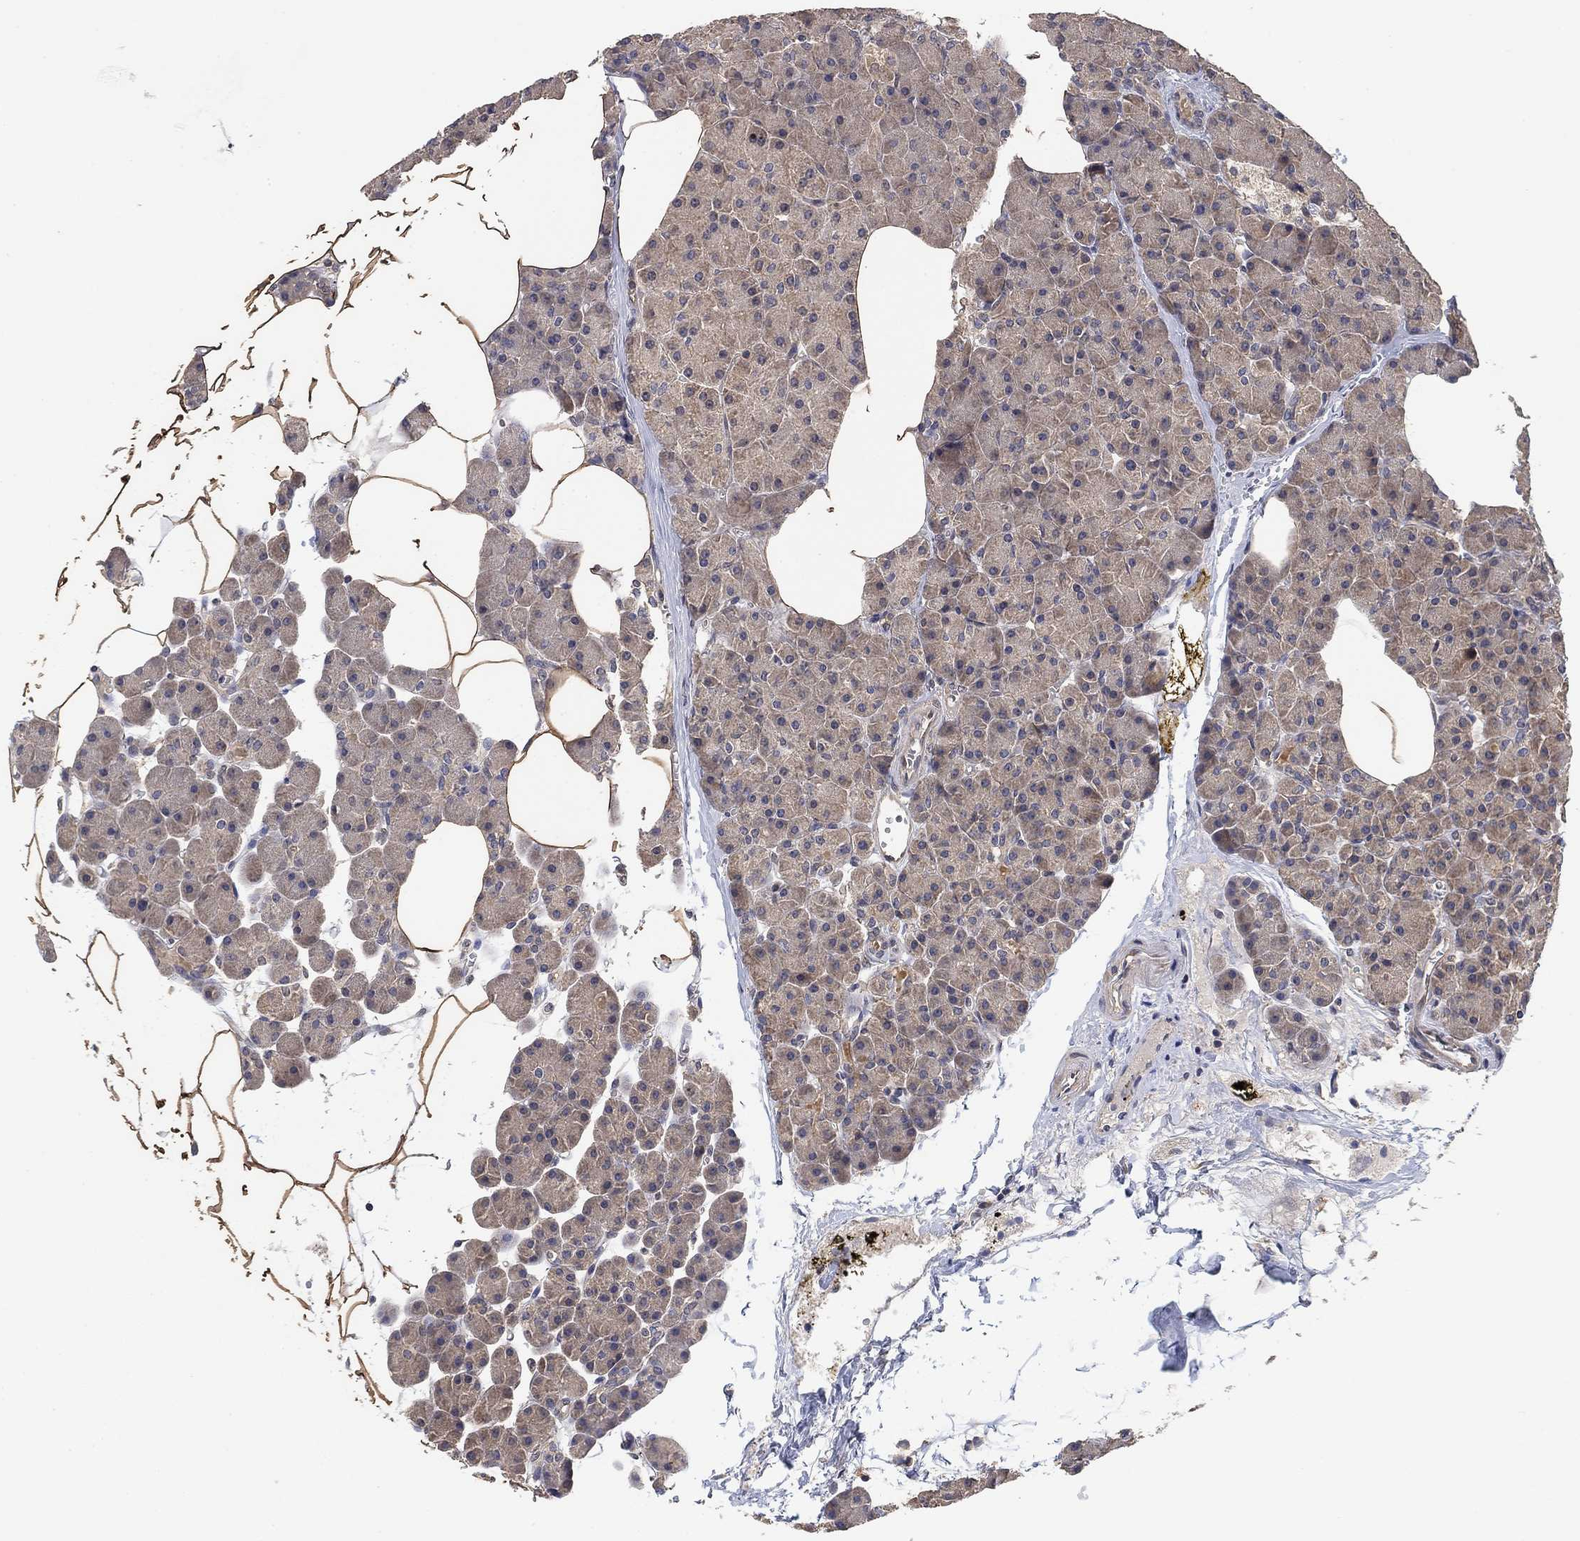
{"staining": {"intensity": "weak", "quantity": "<25%", "location": "cytoplasmic/membranous"}, "tissue": "pancreas", "cell_type": "Exocrine glandular cells", "image_type": "normal", "snomed": [{"axis": "morphology", "description": "Normal tissue, NOS"}, {"axis": "topography", "description": "Pancreas"}], "caption": "Immunohistochemistry (IHC) image of unremarkable human pancreas stained for a protein (brown), which reveals no staining in exocrine glandular cells.", "gene": "CCDC43", "patient": {"sex": "female", "age": 45}}